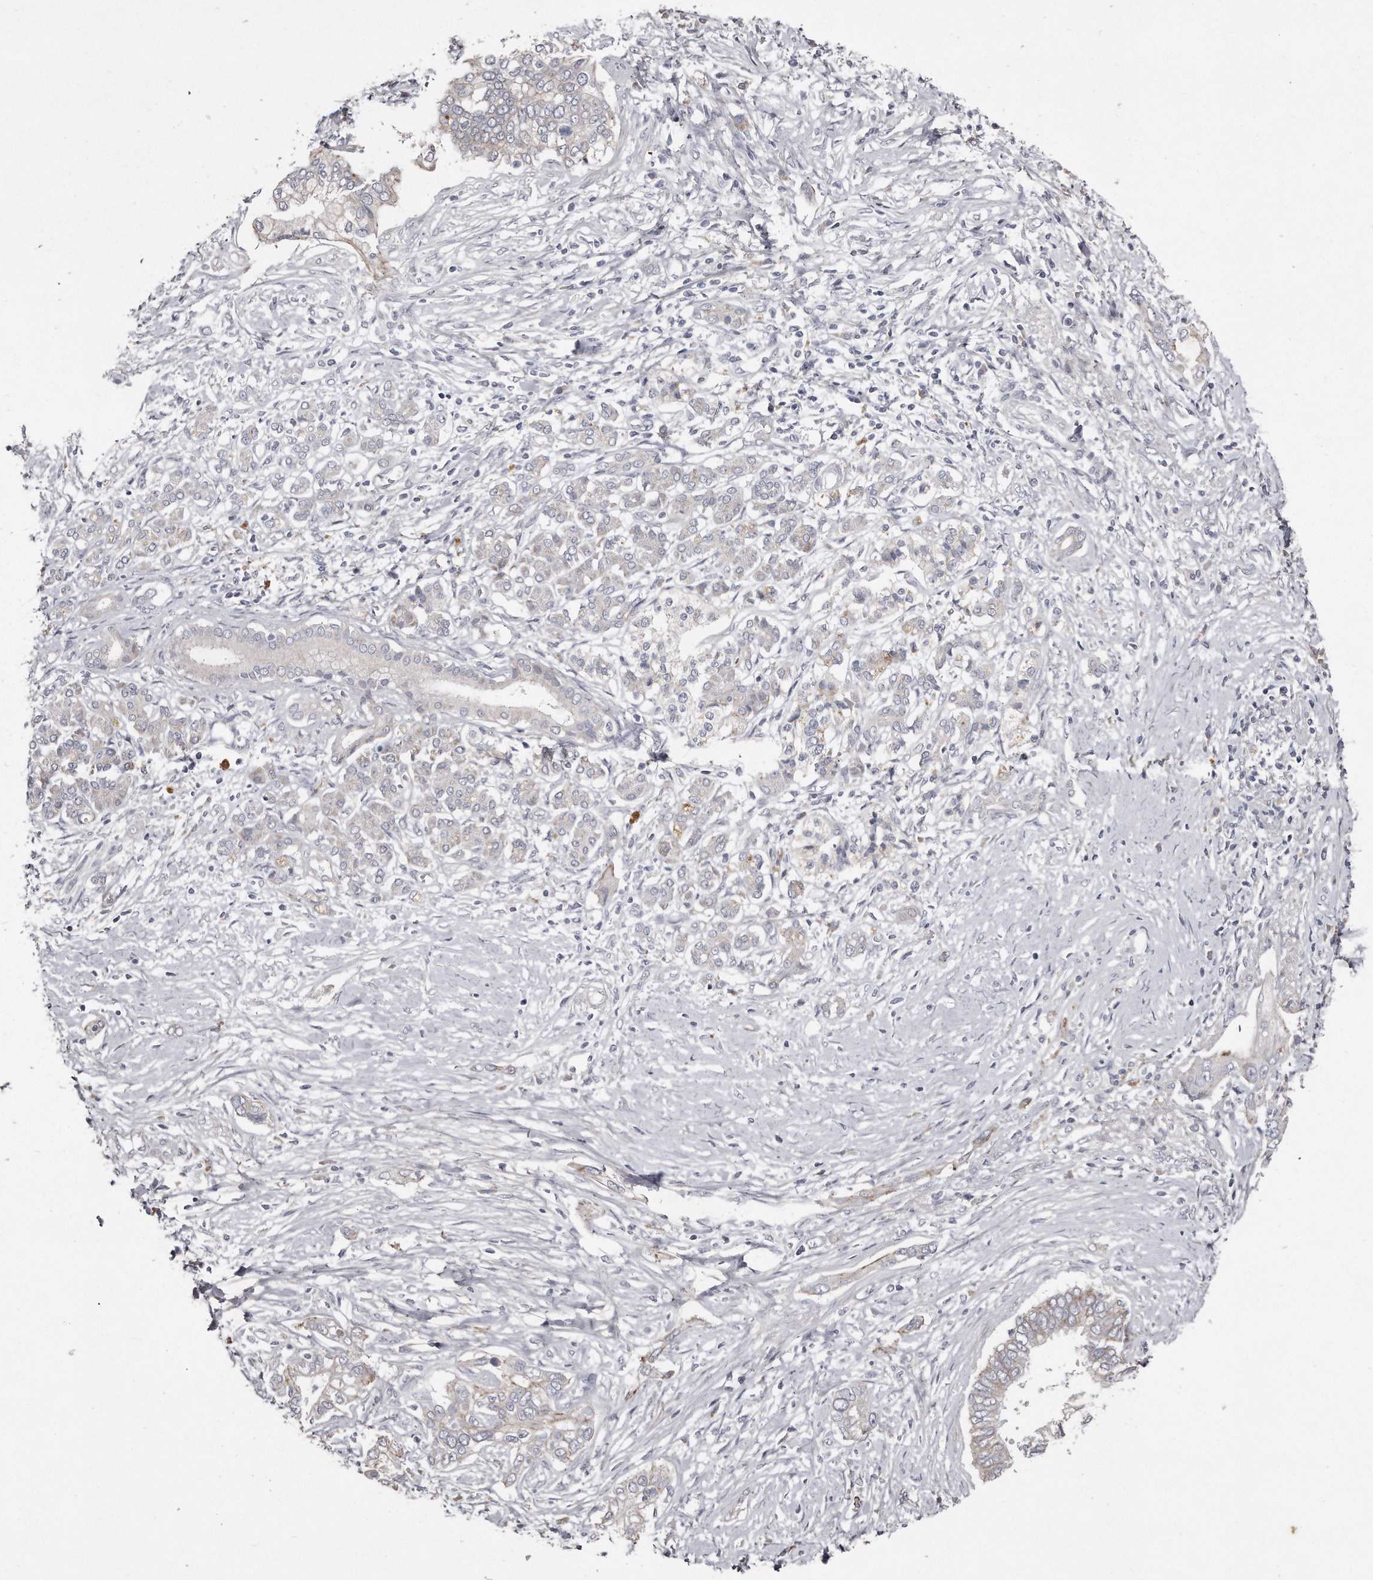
{"staining": {"intensity": "negative", "quantity": "none", "location": "none"}, "tissue": "pancreatic cancer", "cell_type": "Tumor cells", "image_type": "cancer", "snomed": [{"axis": "morphology", "description": "Normal tissue, NOS"}, {"axis": "morphology", "description": "Adenocarcinoma, NOS"}, {"axis": "topography", "description": "Pancreas"}, {"axis": "topography", "description": "Peripheral nerve tissue"}], "caption": "Immunohistochemistry of human pancreatic cancer demonstrates no staining in tumor cells.", "gene": "TECR", "patient": {"sex": "male", "age": 59}}